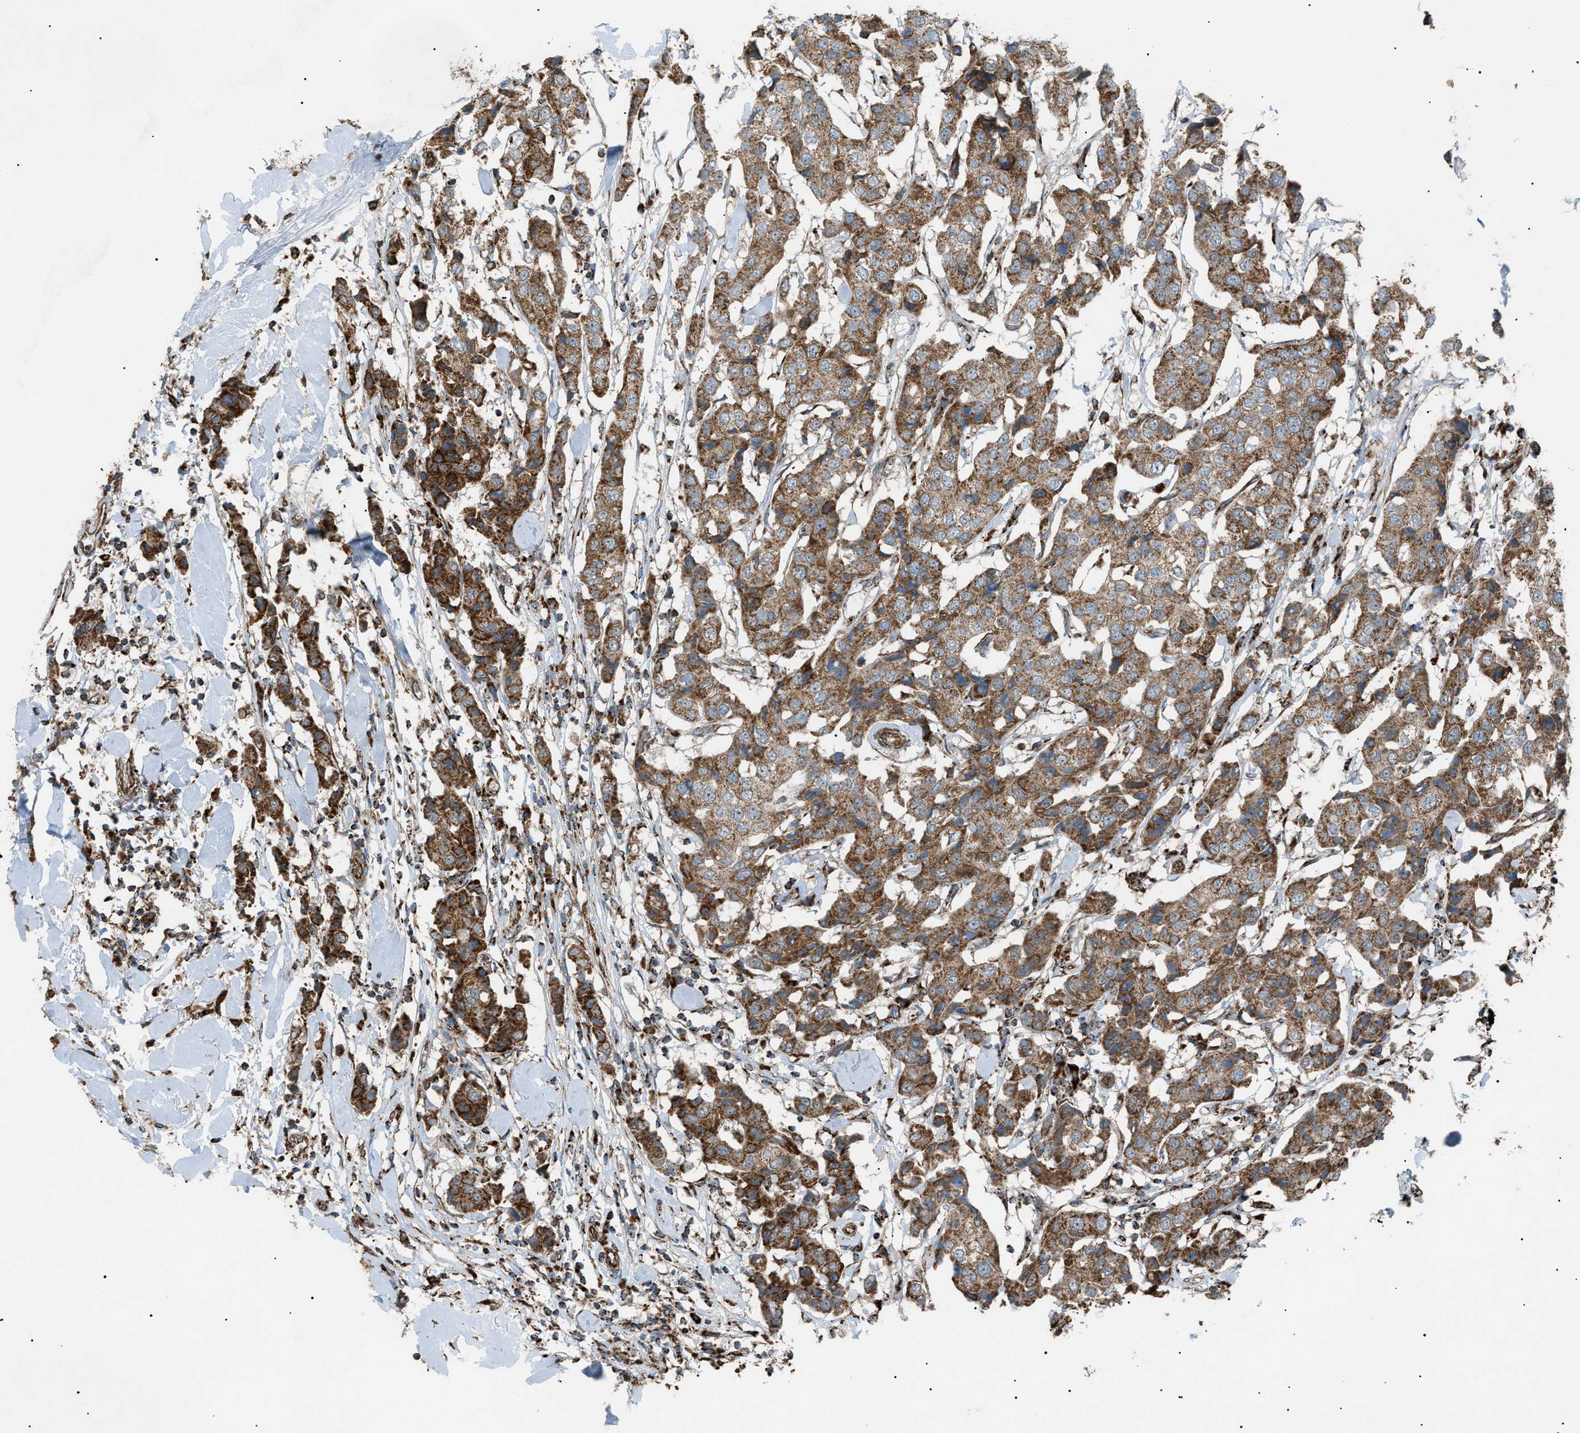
{"staining": {"intensity": "strong", "quantity": ">75%", "location": "cytoplasmic/membranous"}, "tissue": "breast cancer", "cell_type": "Tumor cells", "image_type": "cancer", "snomed": [{"axis": "morphology", "description": "Duct carcinoma"}, {"axis": "topography", "description": "Breast"}], "caption": "IHC of breast intraductal carcinoma shows high levels of strong cytoplasmic/membranous positivity in about >75% of tumor cells.", "gene": "C1GALT1C1", "patient": {"sex": "female", "age": 80}}